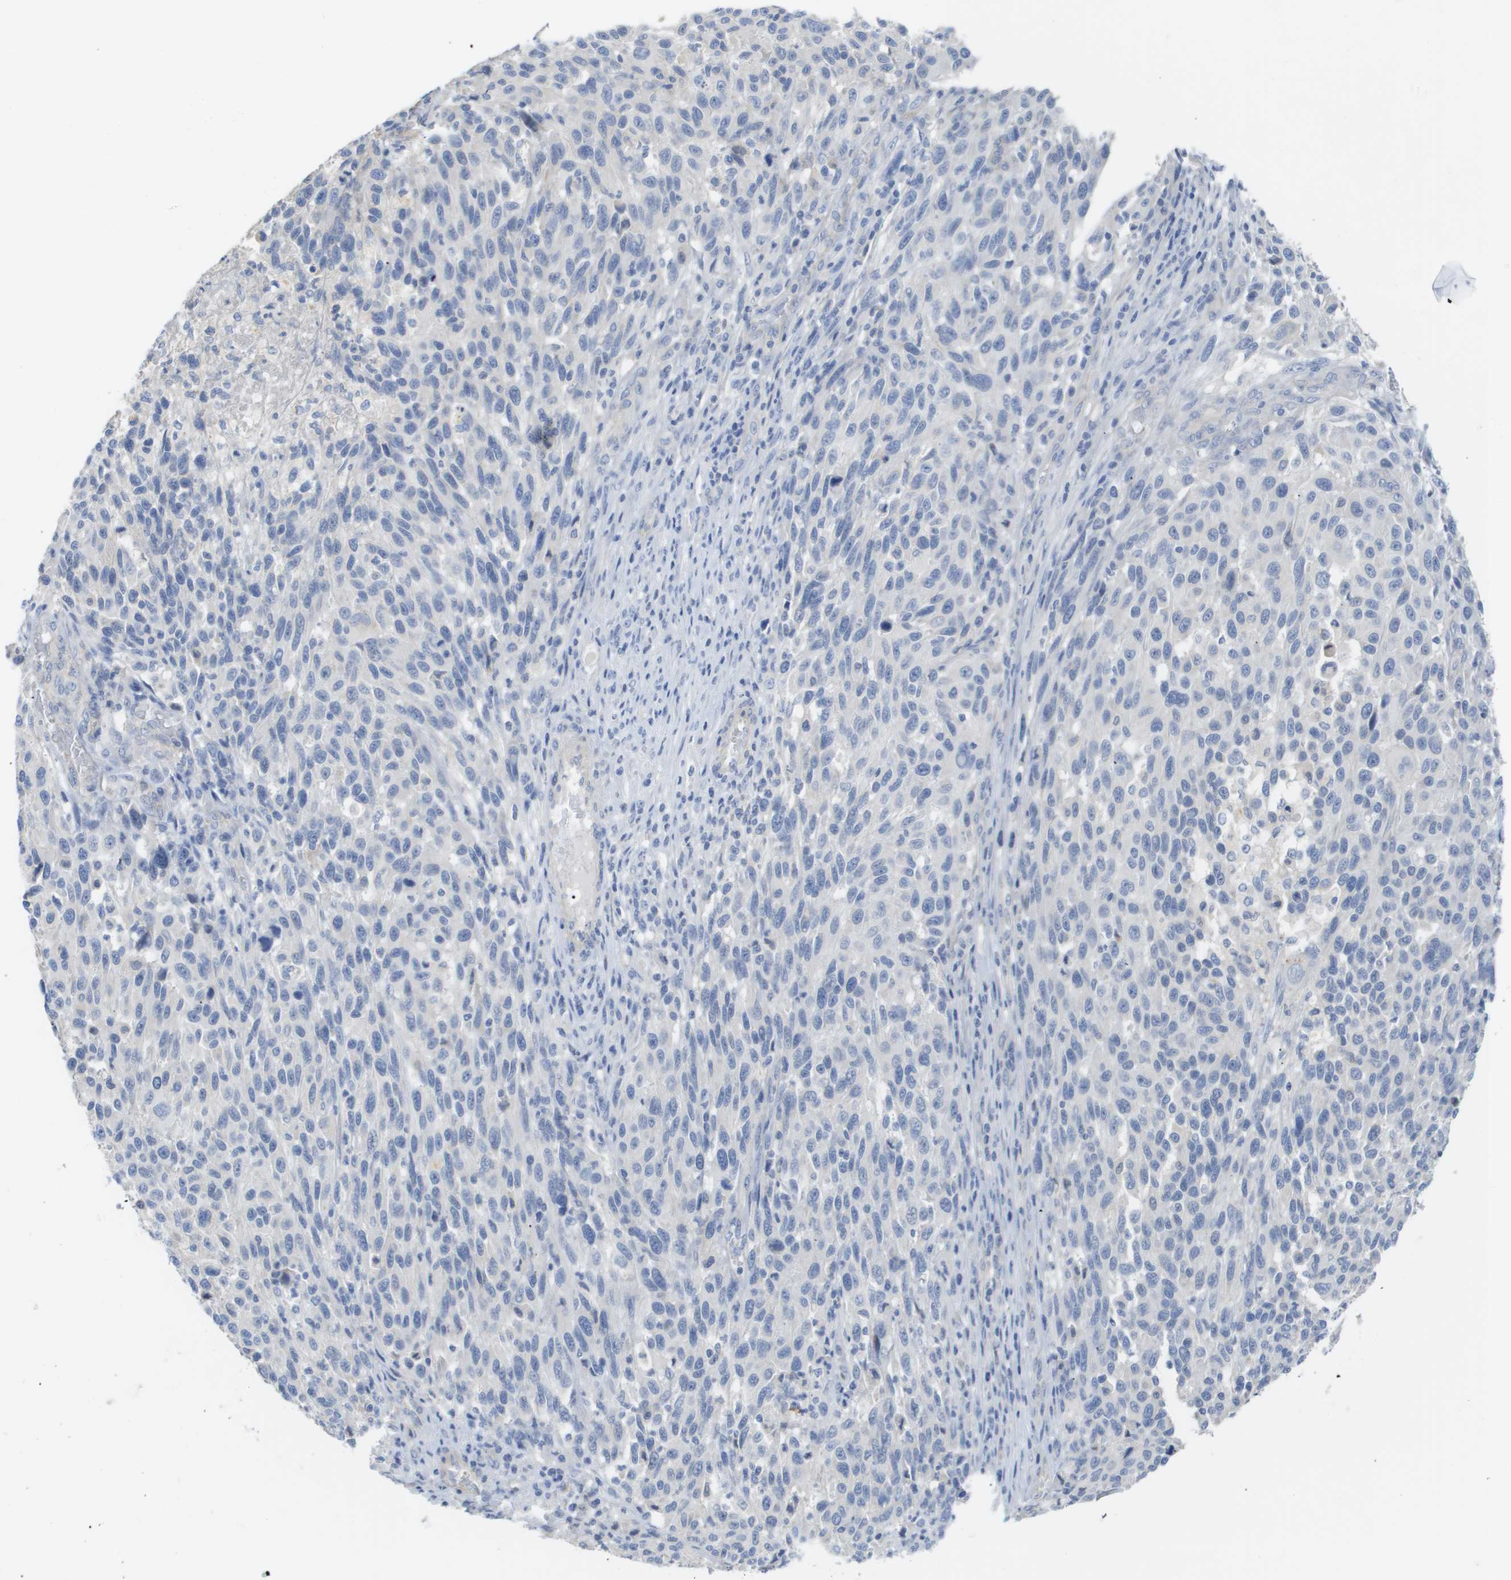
{"staining": {"intensity": "negative", "quantity": "none", "location": "none"}, "tissue": "melanoma", "cell_type": "Tumor cells", "image_type": "cancer", "snomed": [{"axis": "morphology", "description": "Malignant melanoma, Metastatic site"}, {"axis": "topography", "description": "Lymph node"}], "caption": "The micrograph displays no significant expression in tumor cells of melanoma.", "gene": "MYL3", "patient": {"sex": "male", "age": 61}}